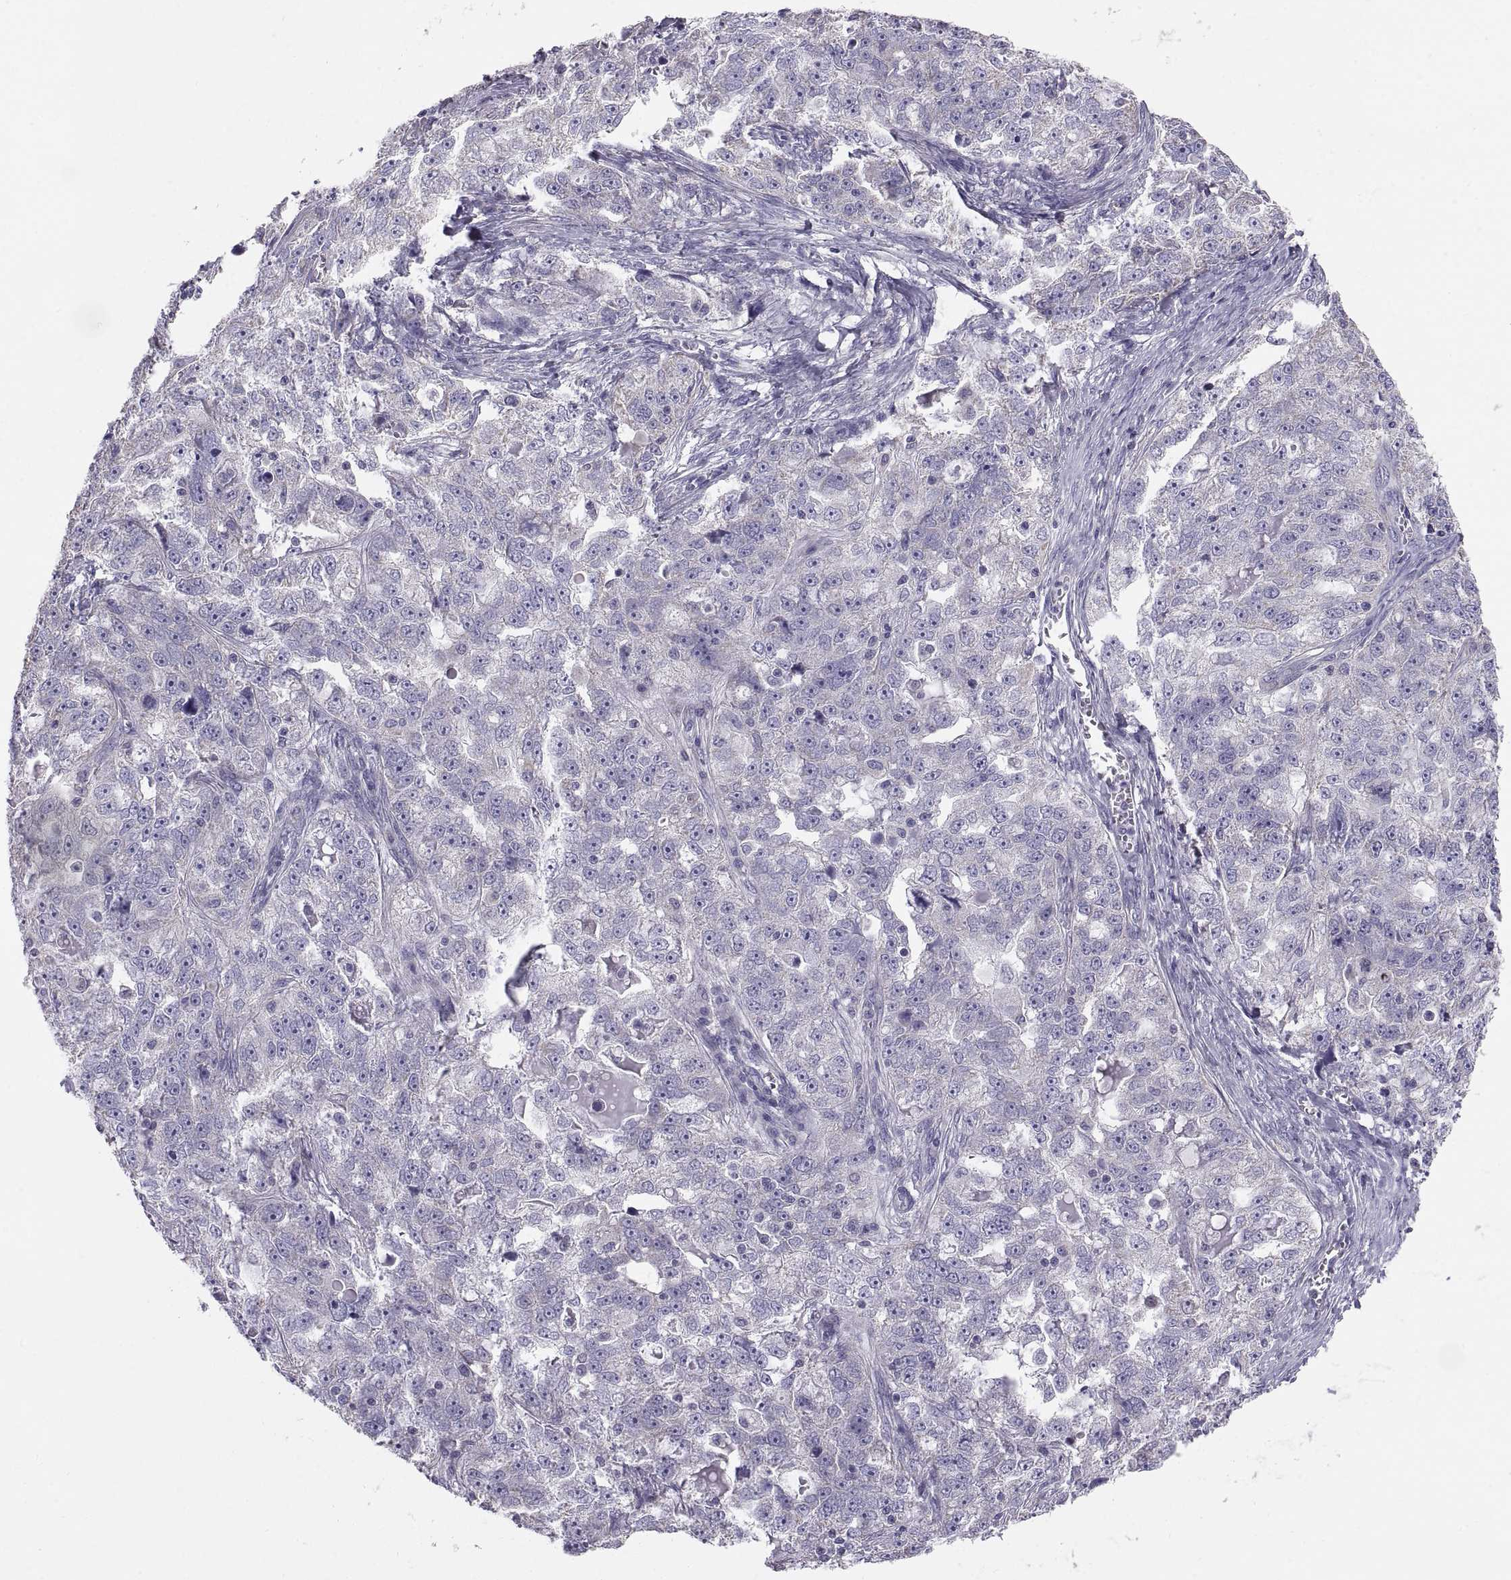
{"staining": {"intensity": "negative", "quantity": "none", "location": "none"}, "tissue": "ovarian cancer", "cell_type": "Tumor cells", "image_type": "cancer", "snomed": [{"axis": "morphology", "description": "Cystadenocarcinoma, serous, NOS"}, {"axis": "topography", "description": "Ovary"}], "caption": "The image displays no staining of tumor cells in ovarian cancer.", "gene": "TNNC1", "patient": {"sex": "female", "age": 51}}